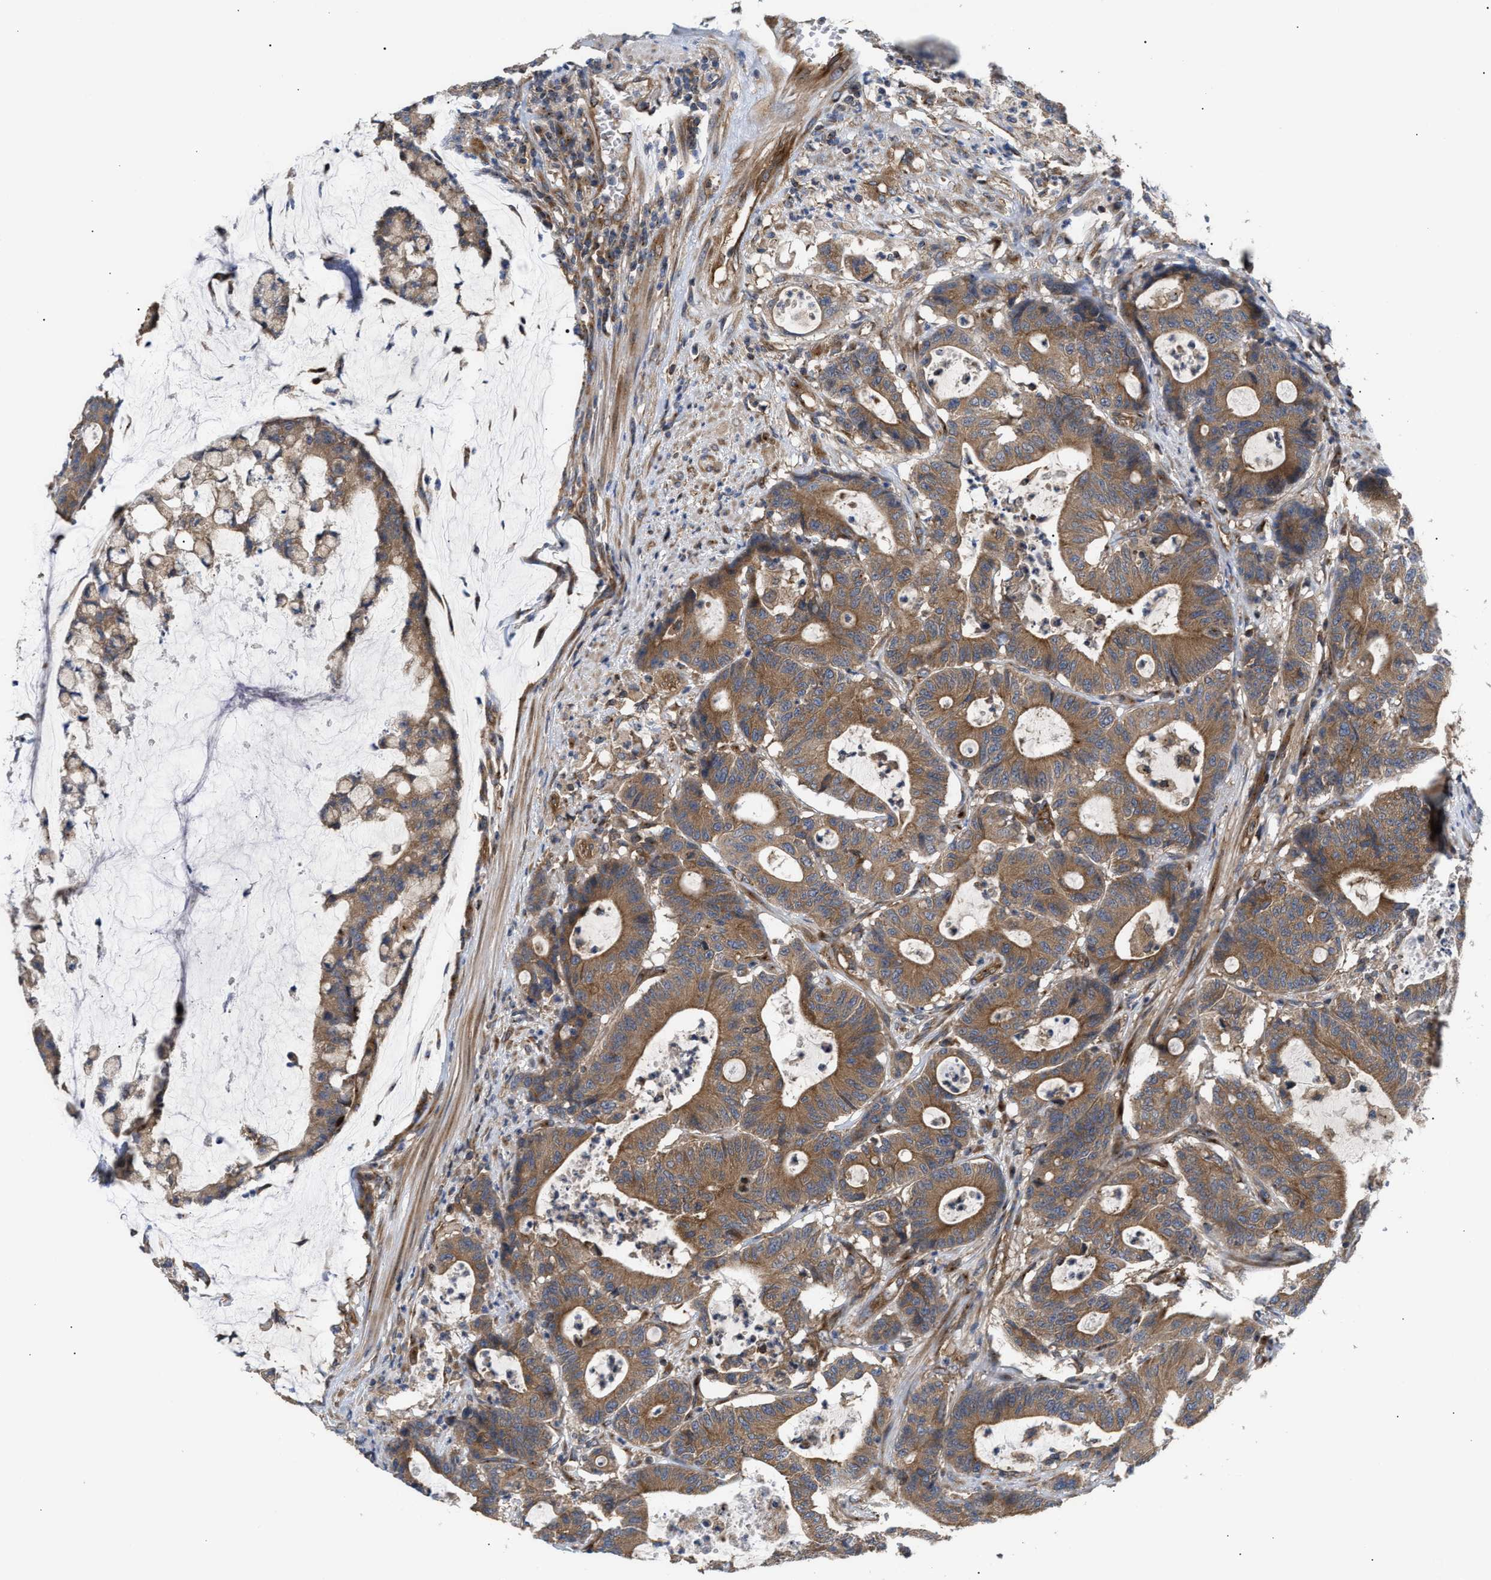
{"staining": {"intensity": "moderate", "quantity": ">75%", "location": "cytoplasmic/membranous"}, "tissue": "colorectal cancer", "cell_type": "Tumor cells", "image_type": "cancer", "snomed": [{"axis": "morphology", "description": "Adenocarcinoma, NOS"}, {"axis": "topography", "description": "Colon"}], "caption": "Tumor cells display moderate cytoplasmic/membranous positivity in about >75% of cells in colorectal cancer.", "gene": "LAPTM4B", "patient": {"sex": "female", "age": 84}}